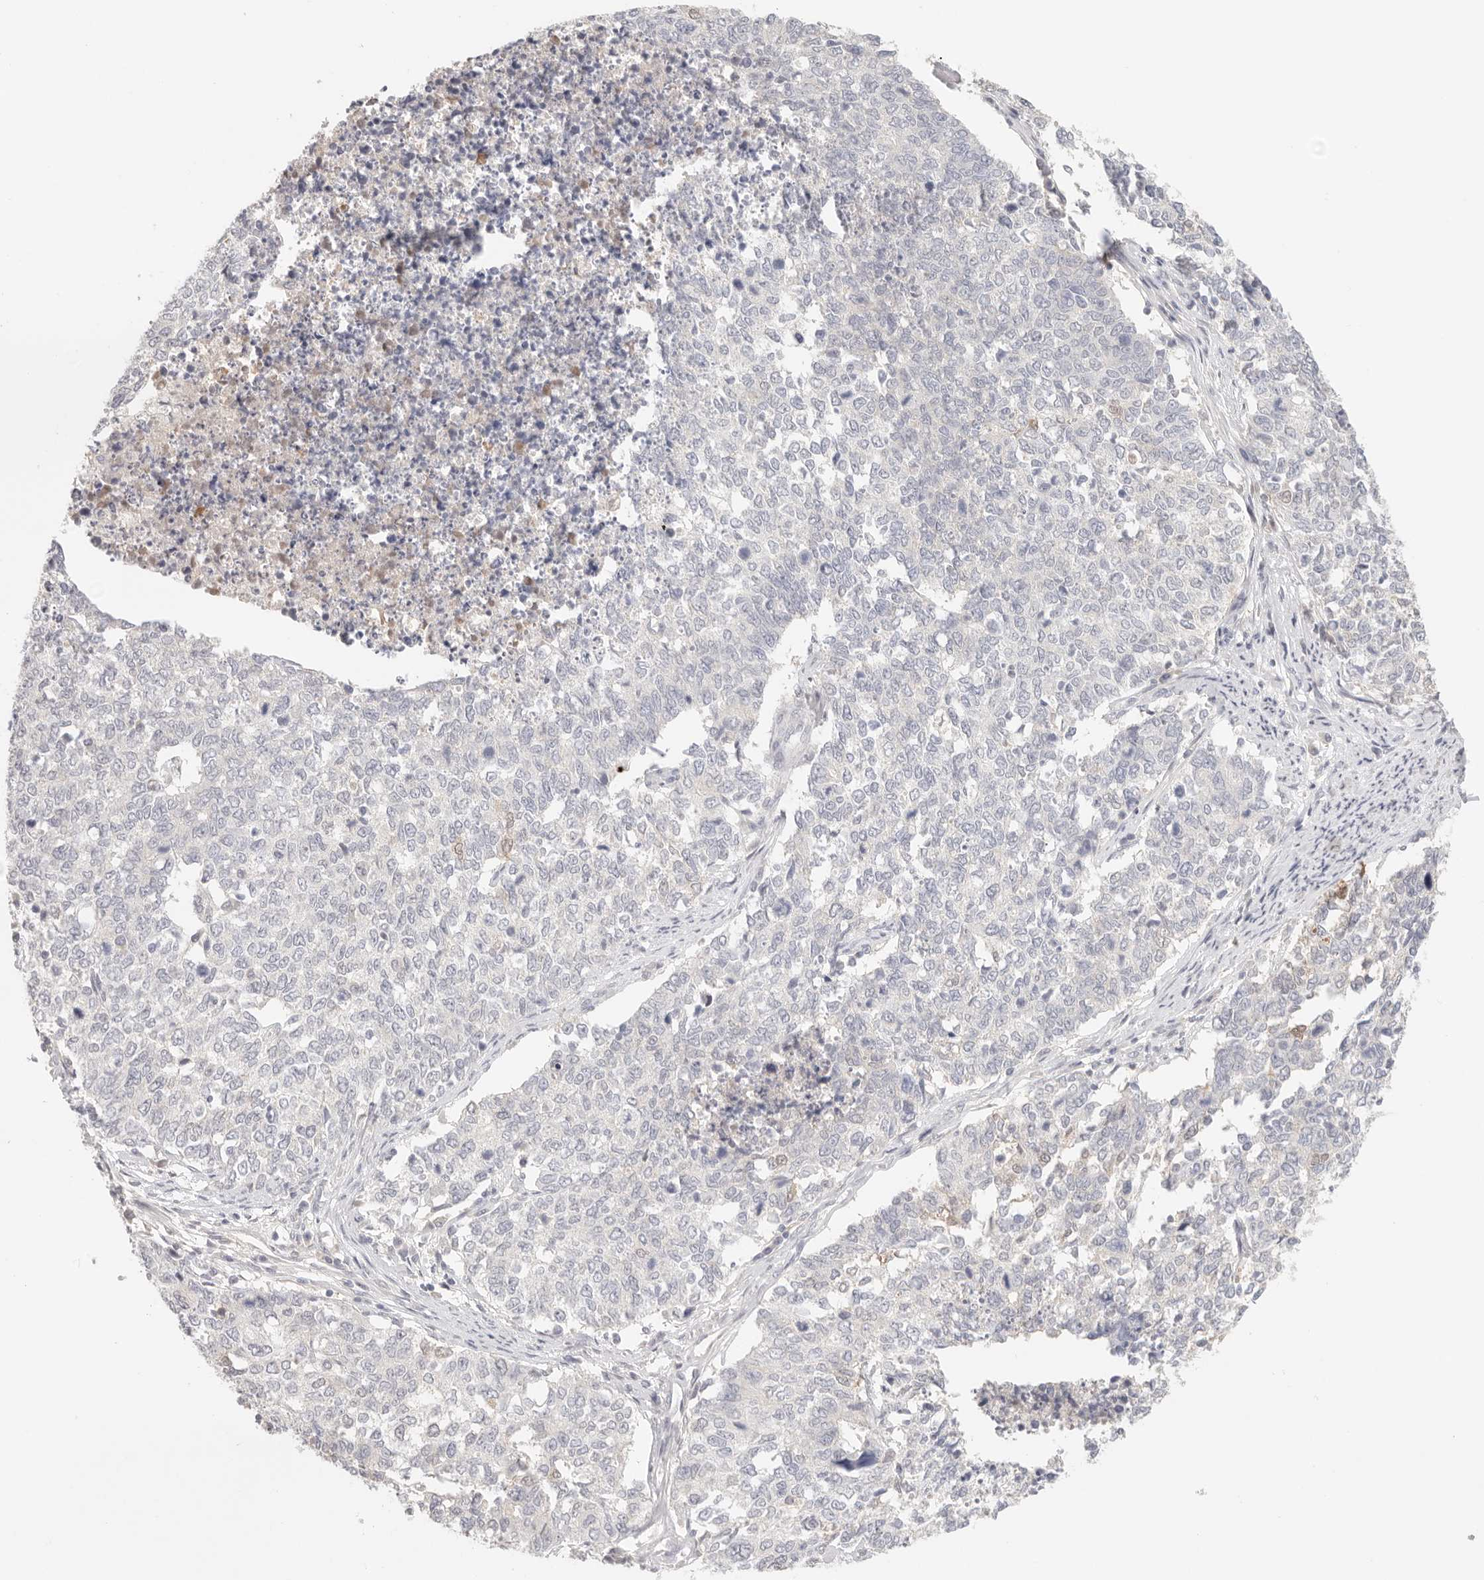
{"staining": {"intensity": "negative", "quantity": "none", "location": "none"}, "tissue": "cervical cancer", "cell_type": "Tumor cells", "image_type": "cancer", "snomed": [{"axis": "morphology", "description": "Squamous cell carcinoma, NOS"}, {"axis": "topography", "description": "Cervix"}], "caption": "Squamous cell carcinoma (cervical) stained for a protein using IHC shows no positivity tumor cells.", "gene": "SPHK1", "patient": {"sex": "female", "age": 63}}